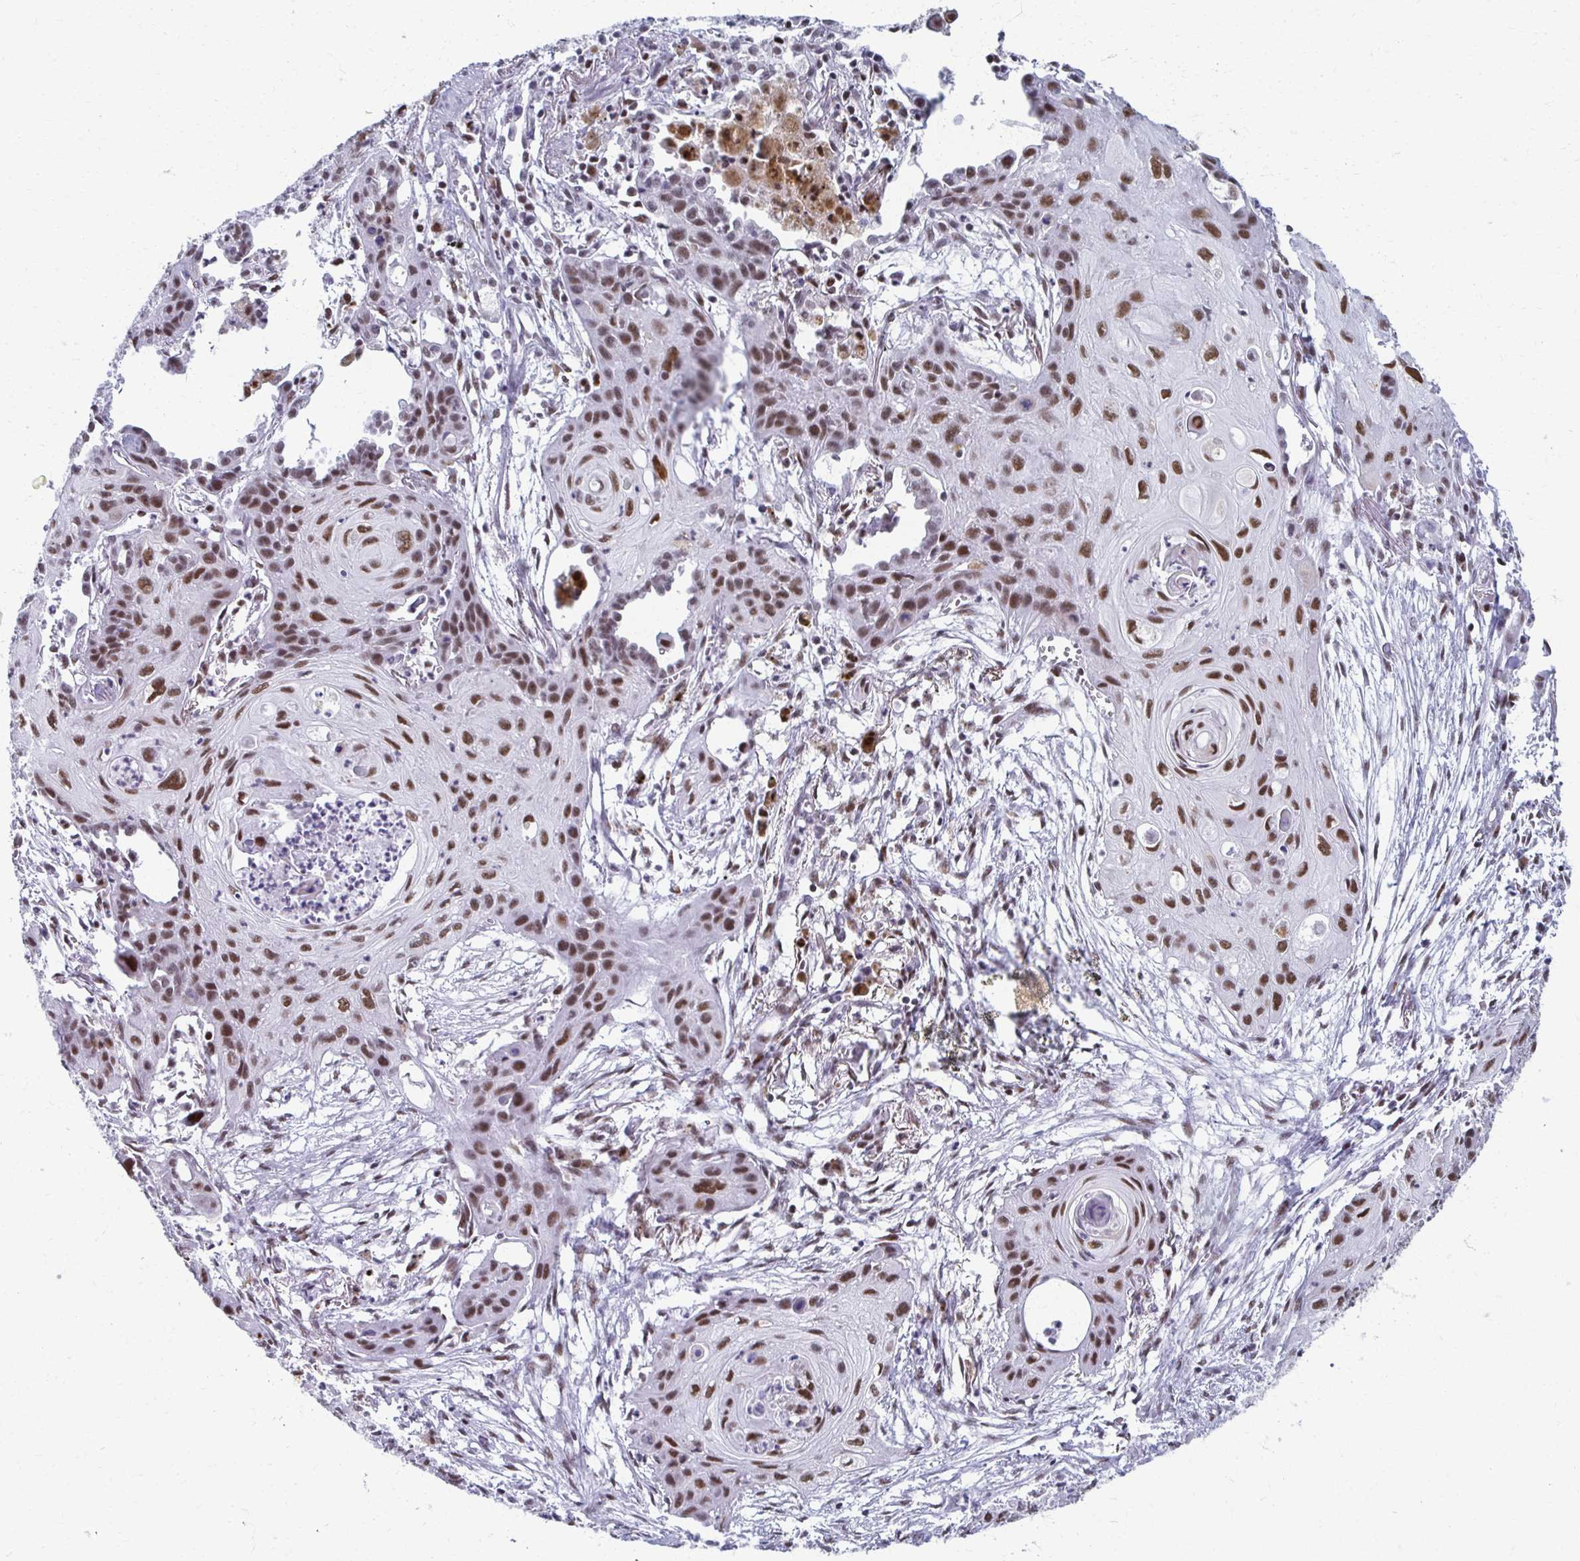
{"staining": {"intensity": "moderate", "quantity": ">75%", "location": "nuclear"}, "tissue": "lung cancer", "cell_type": "Tumor cells", "image_type": "cancer", "snomed": [{"axis": "morphology", "description": "Squamous cell carcinoma, NOS"}, {"axis": "topography", "description": "Lung"}], "caption": "IHC (DAB) staining of human lung cancer exhibits moderate nuclear protein staining in about >75% of tumor cells. (DAB (3,3'-diaminobenzidine) IHC with brightfield microscopy, high magnification).", "gene": "IRF7", "patient": {"sex": "male", "age": 71}}